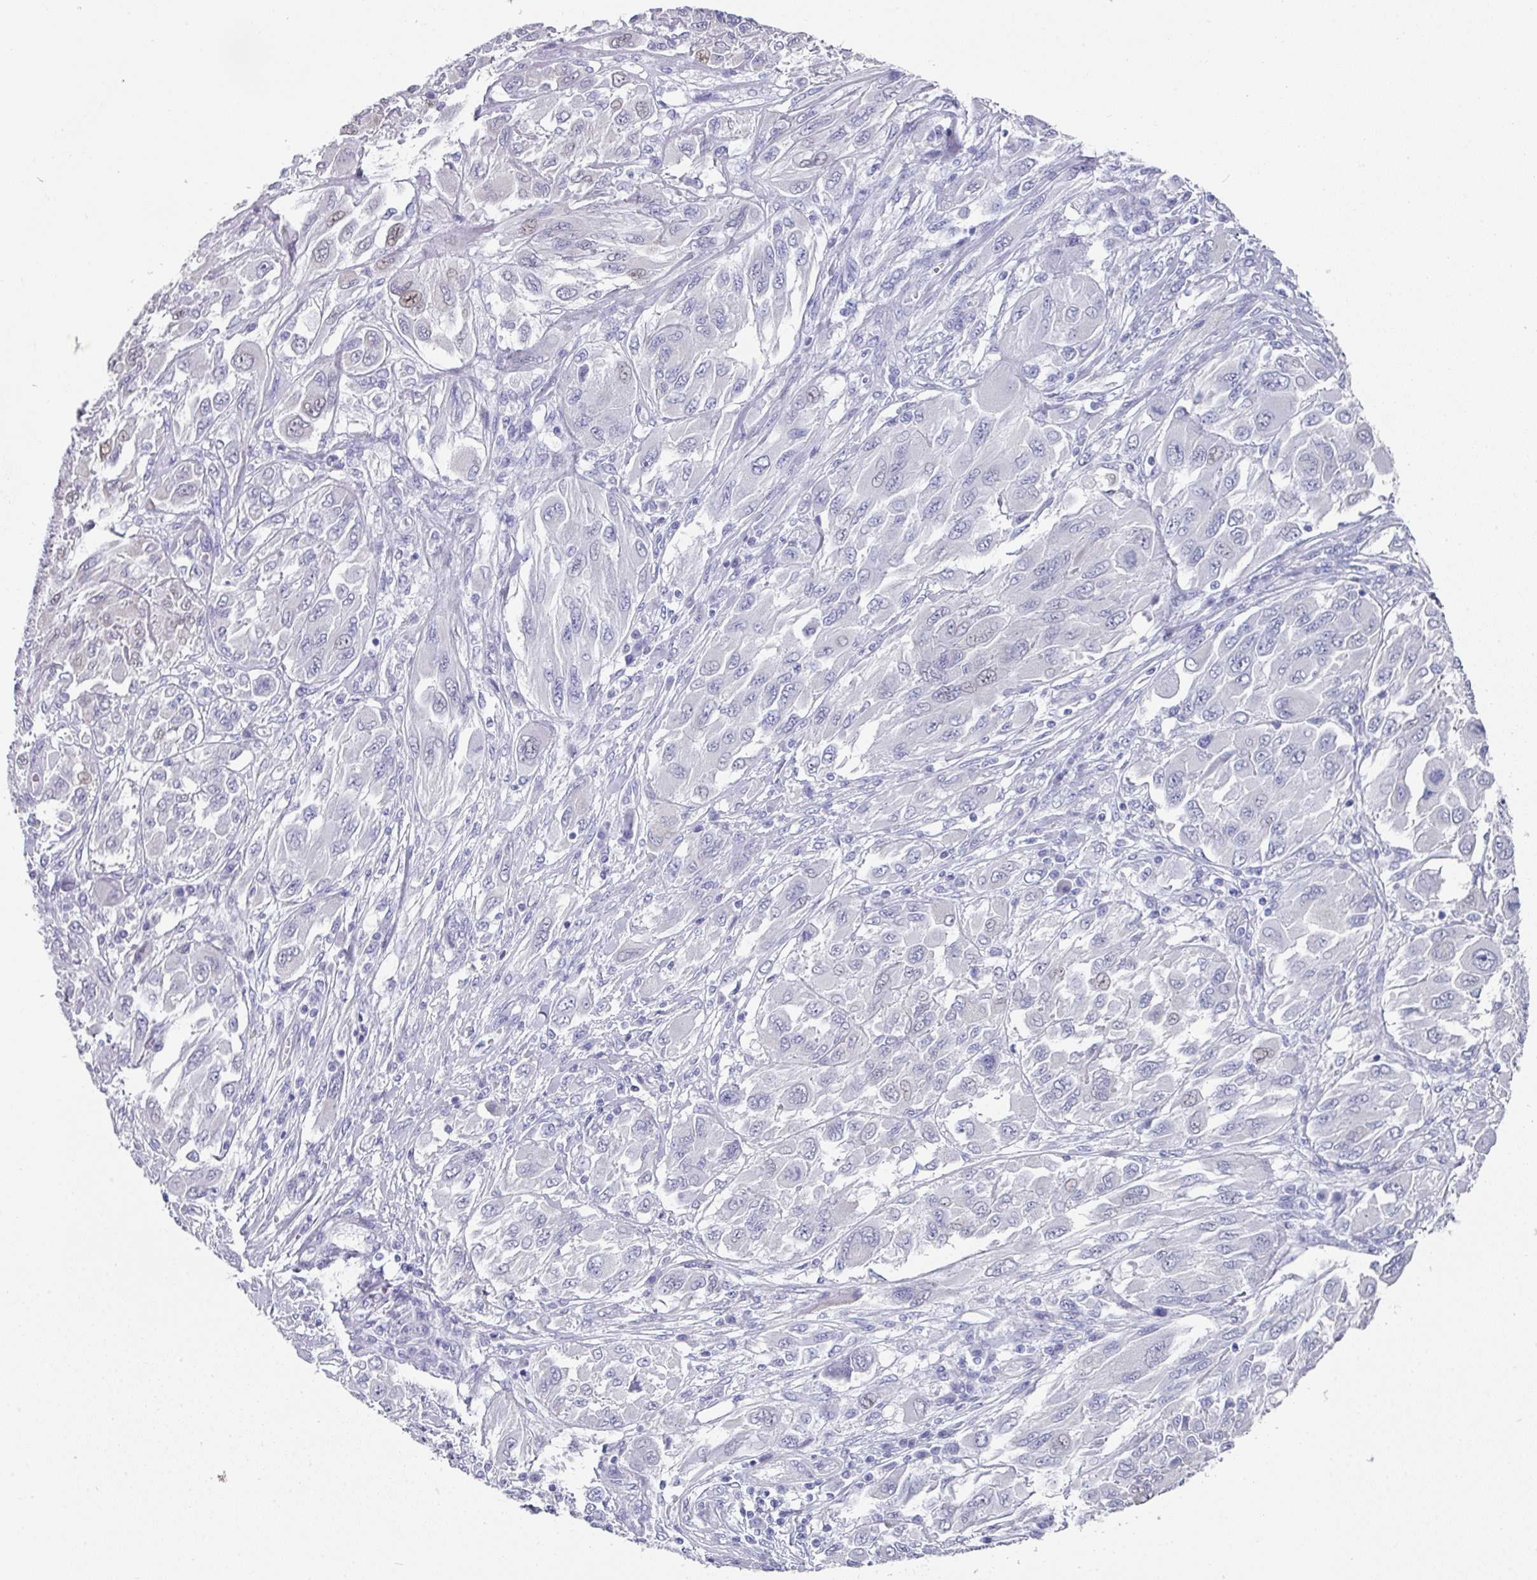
{"staining": {"intensity": "negative", "quantity": "none", "location": "none"}, "tissue": "melanoma", "cell_type": "Tumor cells", "image_type": "cancer", "snomed": [{"axis": "morphology", "description": "Malignant melanoma, NOS"}, {"axis": "topography", "description": "Skin"}], "caption": "High magnification brightfield microscopy of malignant melanoma stained with DAB (3,3'-diaminobenzidine) (brown) and counterstained with hematoxylin (blue): tumor cells show no significant staining.", "gene": "SETBP1", "patient": {"sex": "female", "age": 91}}